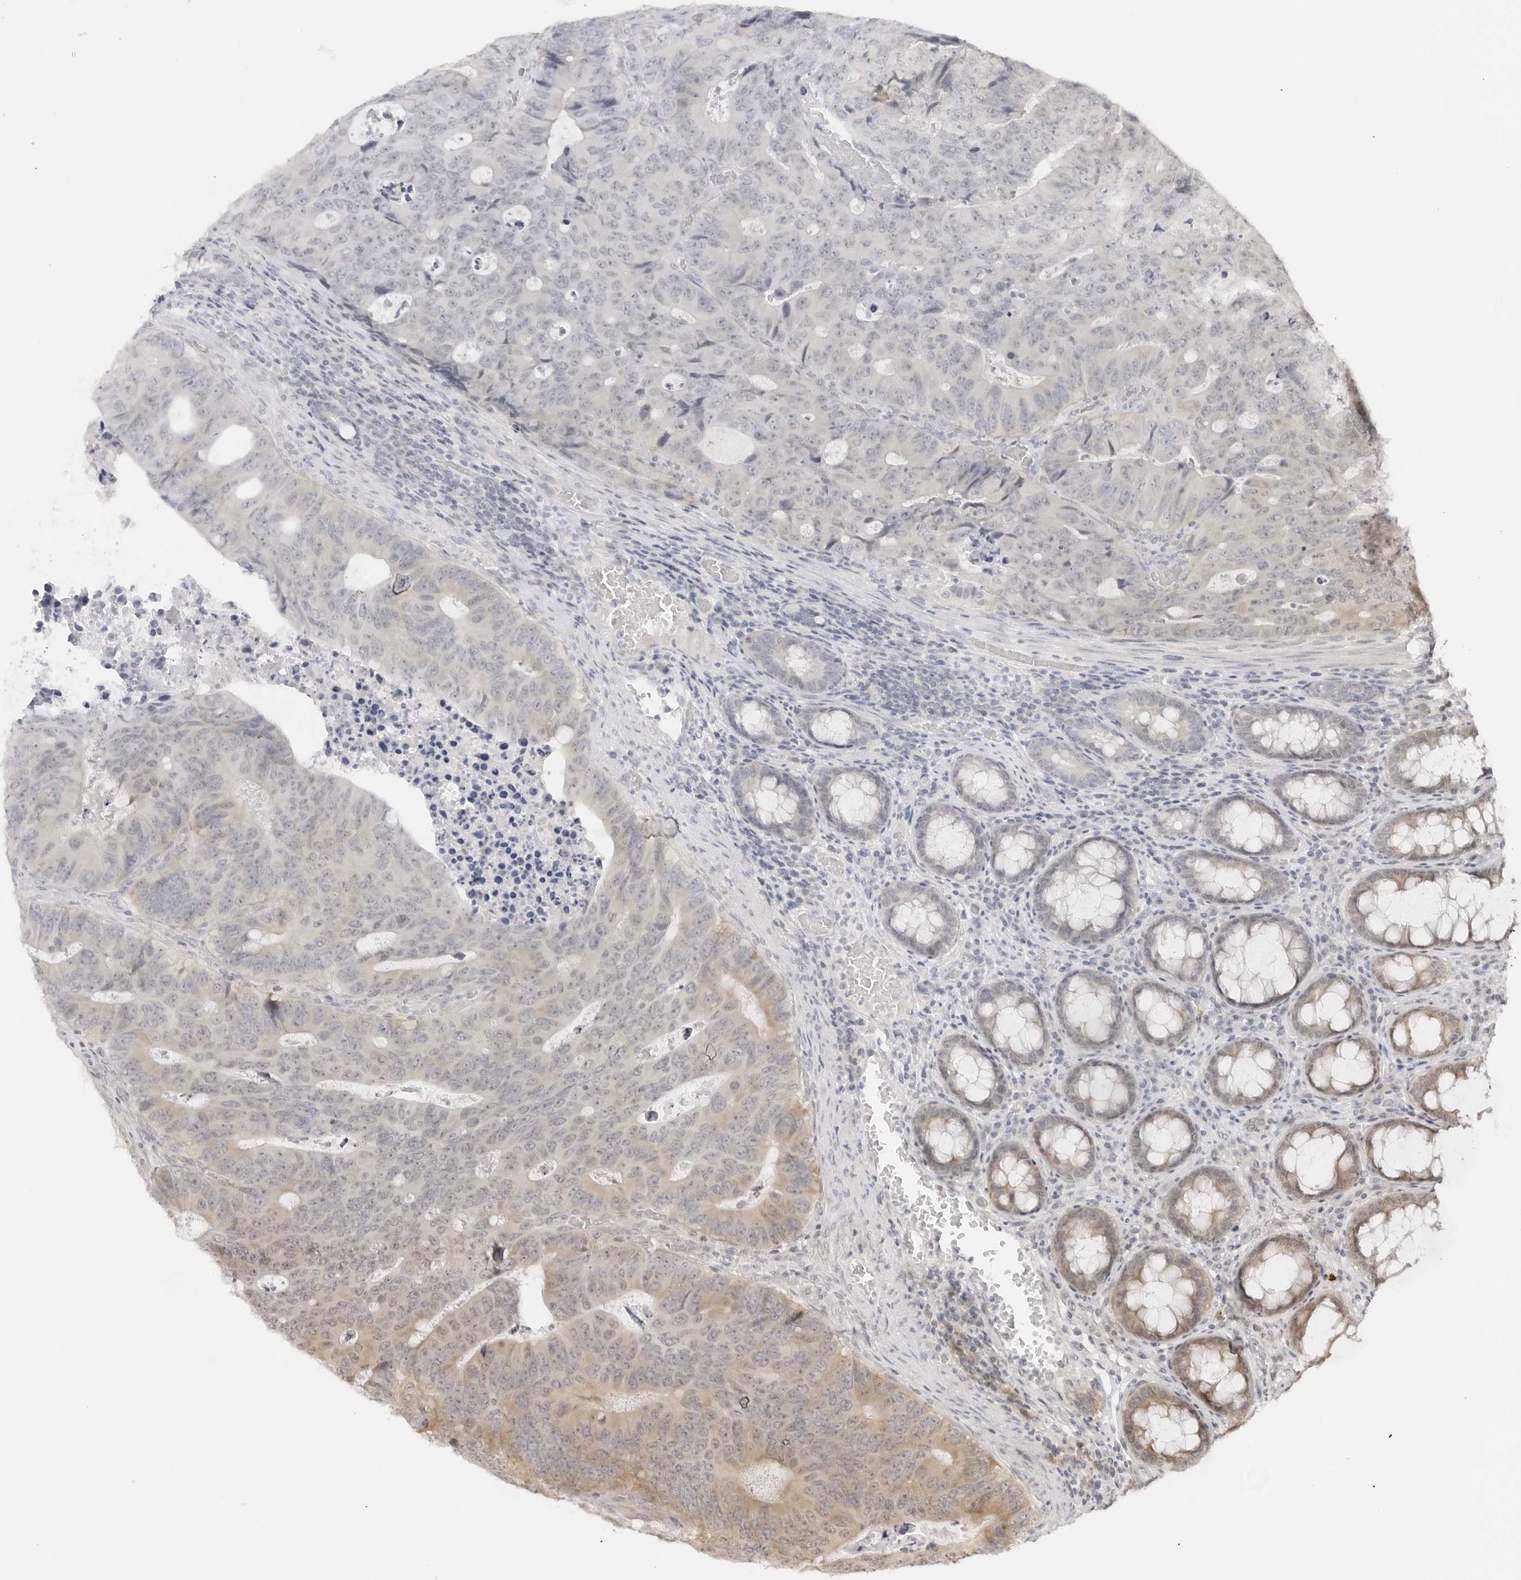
{"staining": {"intensity": "weak", "quantity": "<25%", "location": "cytoplasmic/membranous"}, "tissue": "colorectal cancer", "cell_type": "Tumor cells", "image_type": "cancer", "snomed": [{"axis": "morphology", "description": "Adenocarcinoma, NOS"}, {"axis": "topography", "description": "Colon"}], "caption": "Immunohistochemistry of human colorectal cancer displays no expression in tumor cells.", "gene": "PRRC2C", "patient": {"sex": "male", "age": 87}}